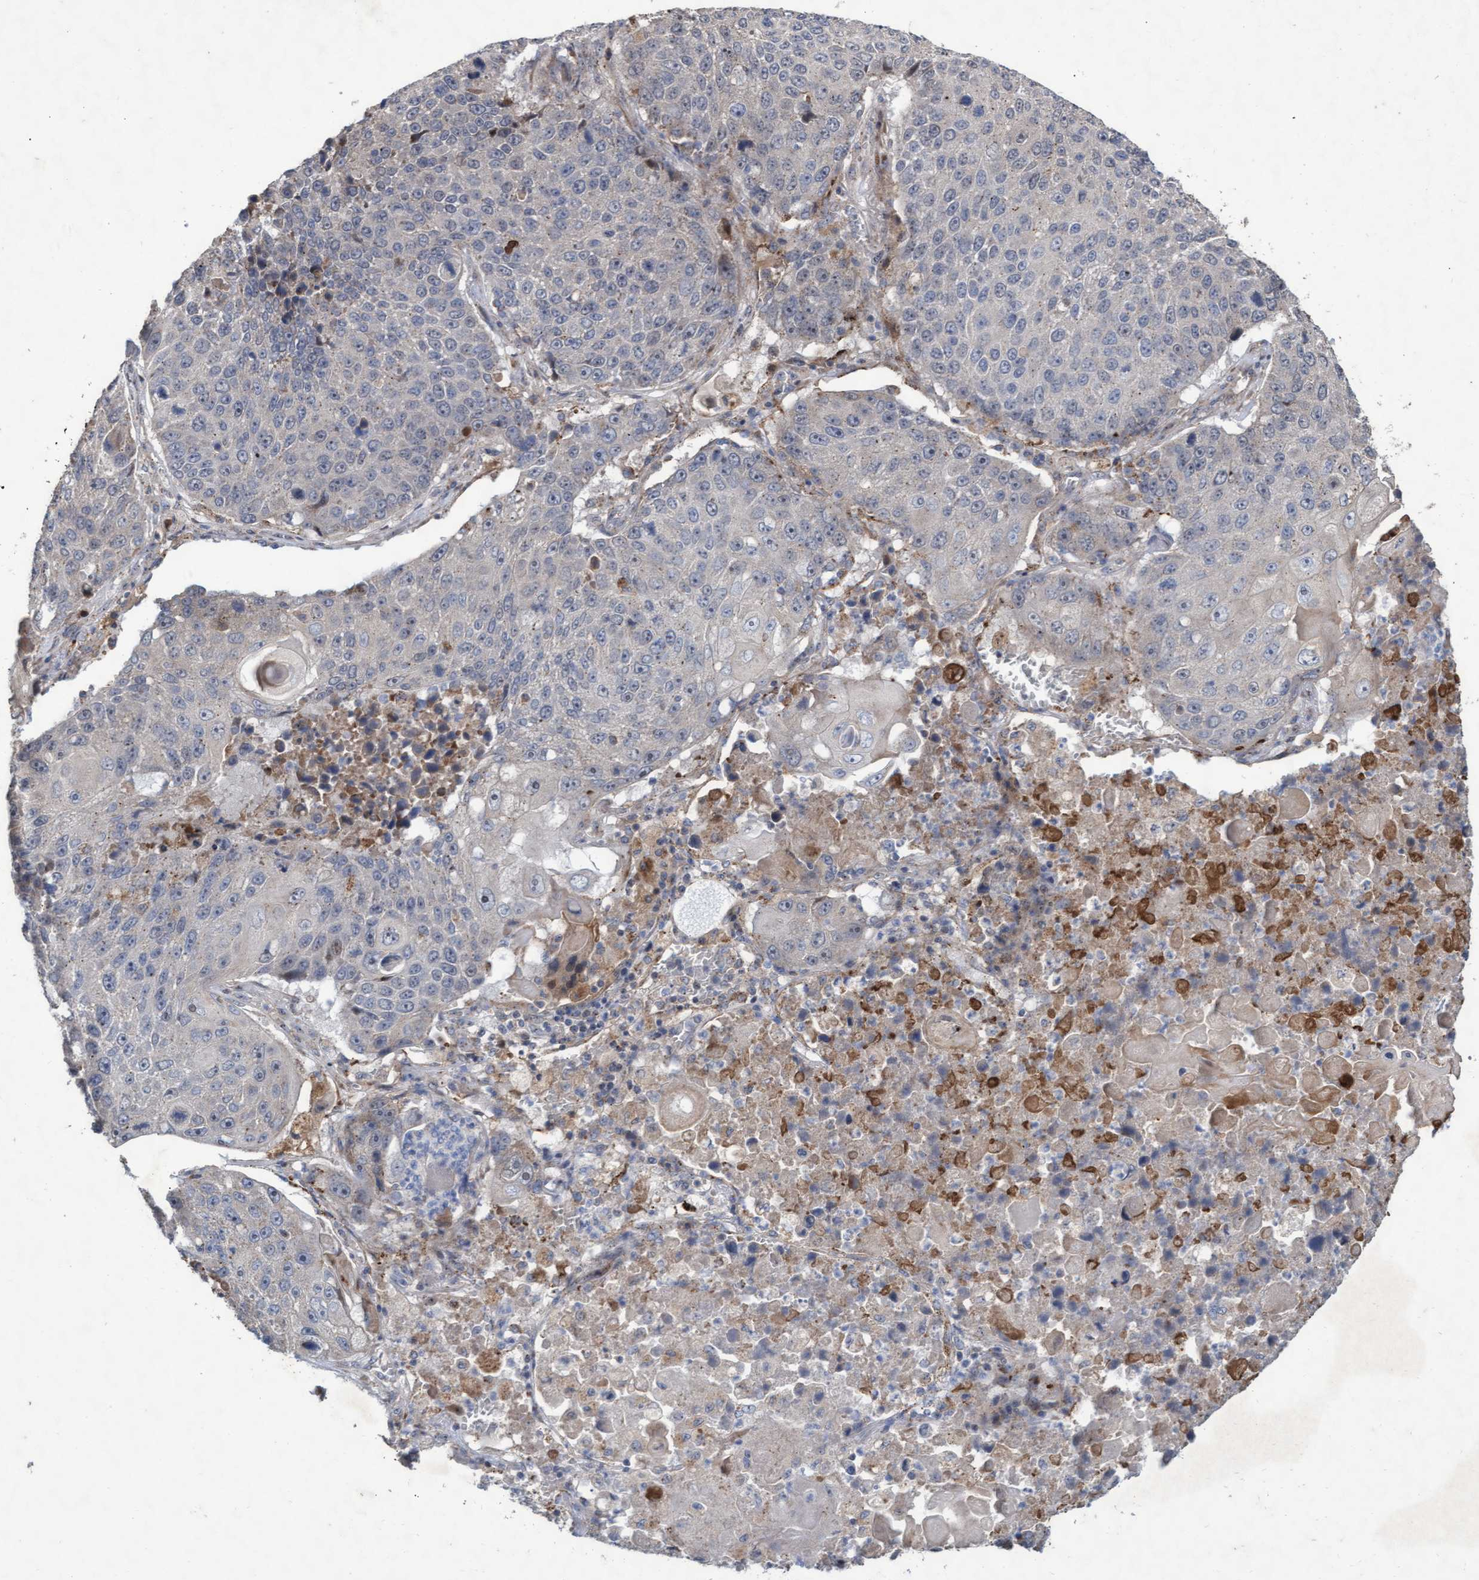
{"staining": {"intensity": "negative", "quantity": "none", "location": "none"}, "tissue": "lung cancer", "cell_type": "Tumor cells", "image_type": "cancer", "snomed": [{"axis": "morphology", "description": "Squamous cell carcinoma, NOS"}, {"axis": "topography", "description": "Lung"}], "caption": "This is a histopathology image of IHC staining of lung cancer, which shows no positivity in tumor cells.", "gene": "ABCF2", "patient": {"sex": "male", "age": 61}}